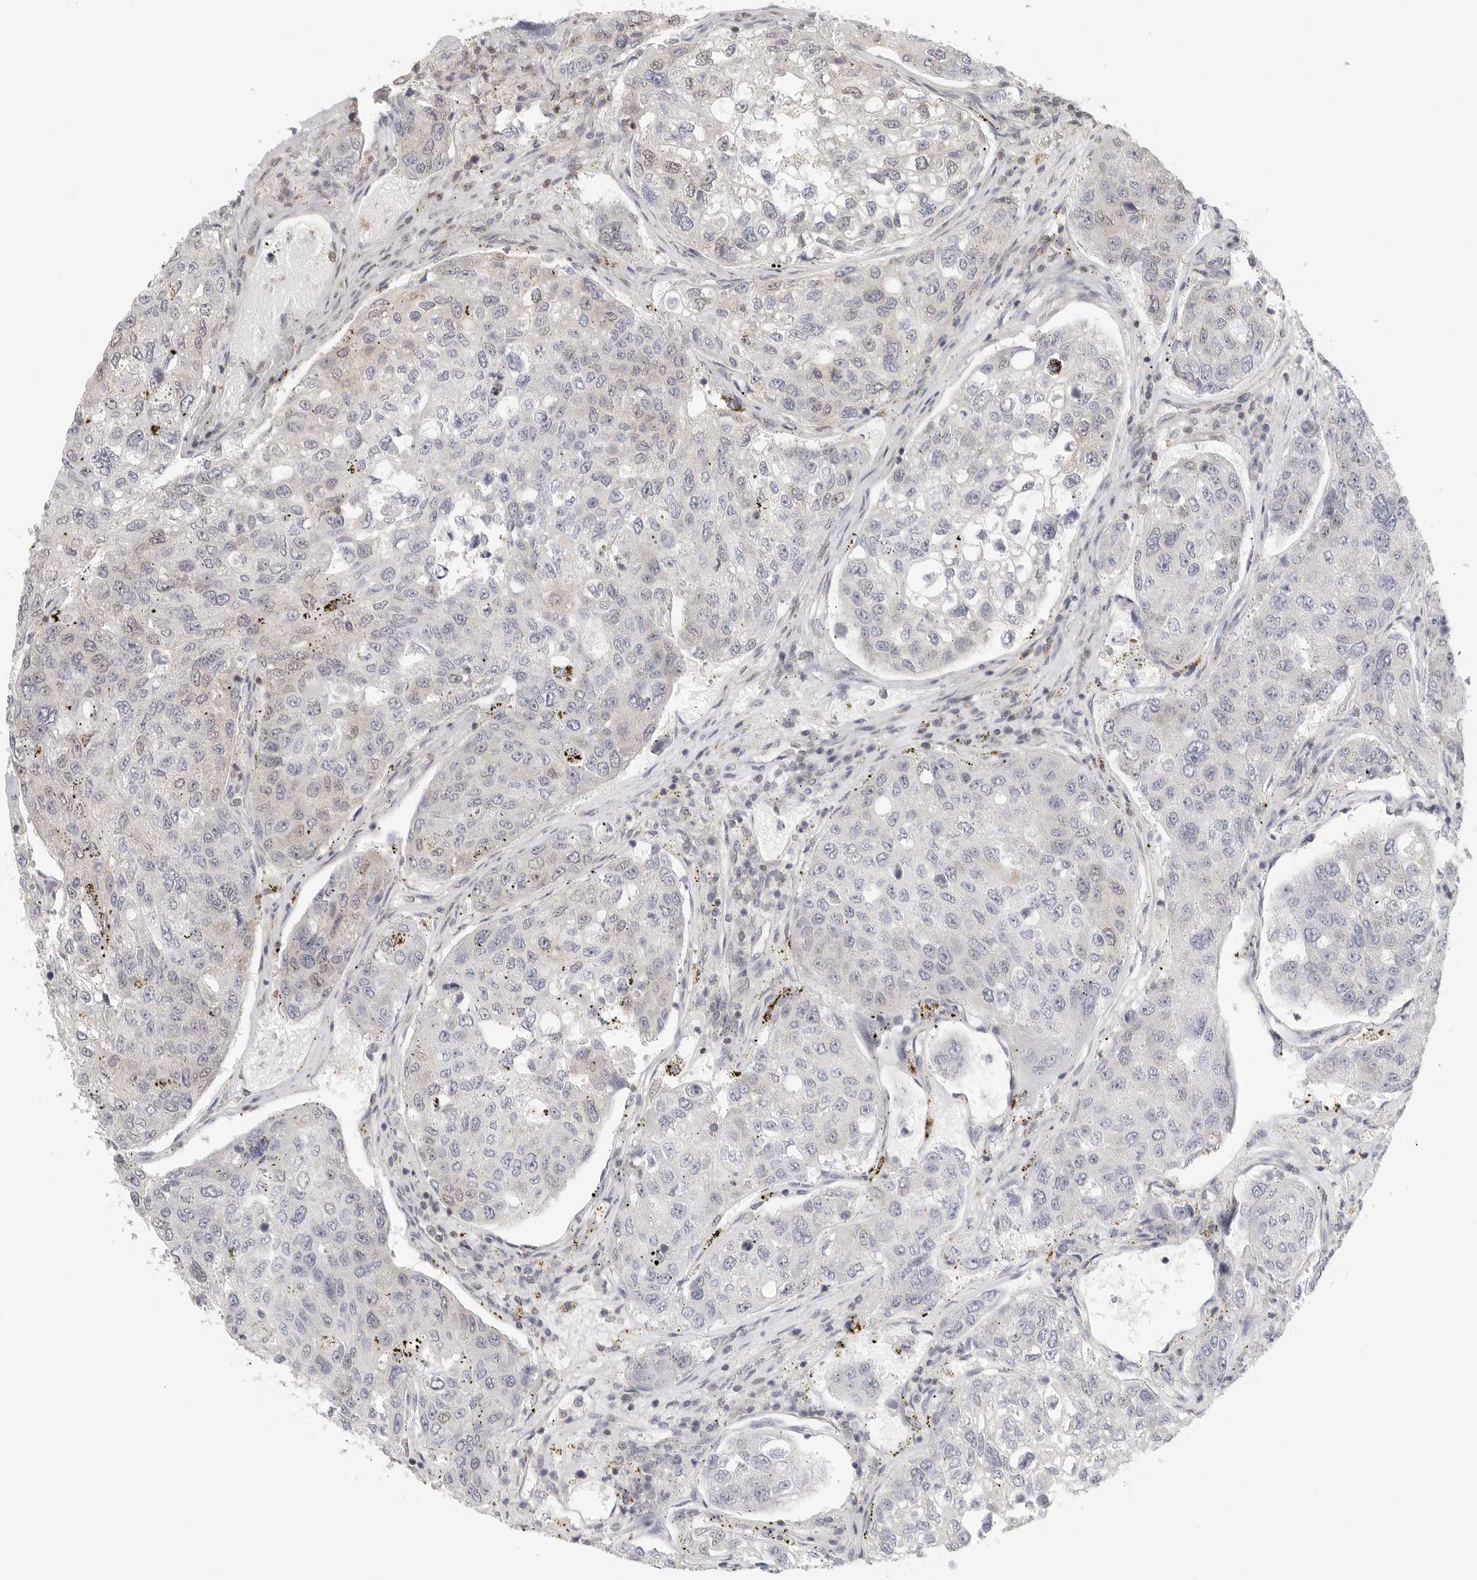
{"staining": {"intensity": "weak", "quantity": "25%-75%", "location": "cytoplasmic/membranous,nuclear"}, "tissue": "urothelial cancer", "cell_type": "Tumor cells", "image_type": "cancer", "snomed": [{"axis": "morphology", "description": "Urothelial carcinoma, High grade"}, {"axis": "topography", "description": "Lymph node"}, {"axis": "topography", "description": "Urinary bladder"}], "caption": "Approximately 25%-75% of tumor cells in urothelial cancer show weak cytoplasmic/membranous and nuclear protein positivity as visualized by brown immunohistochemical staining.", "gene": "HDAC6", "patient": {"sex": "male", "age": 51}}